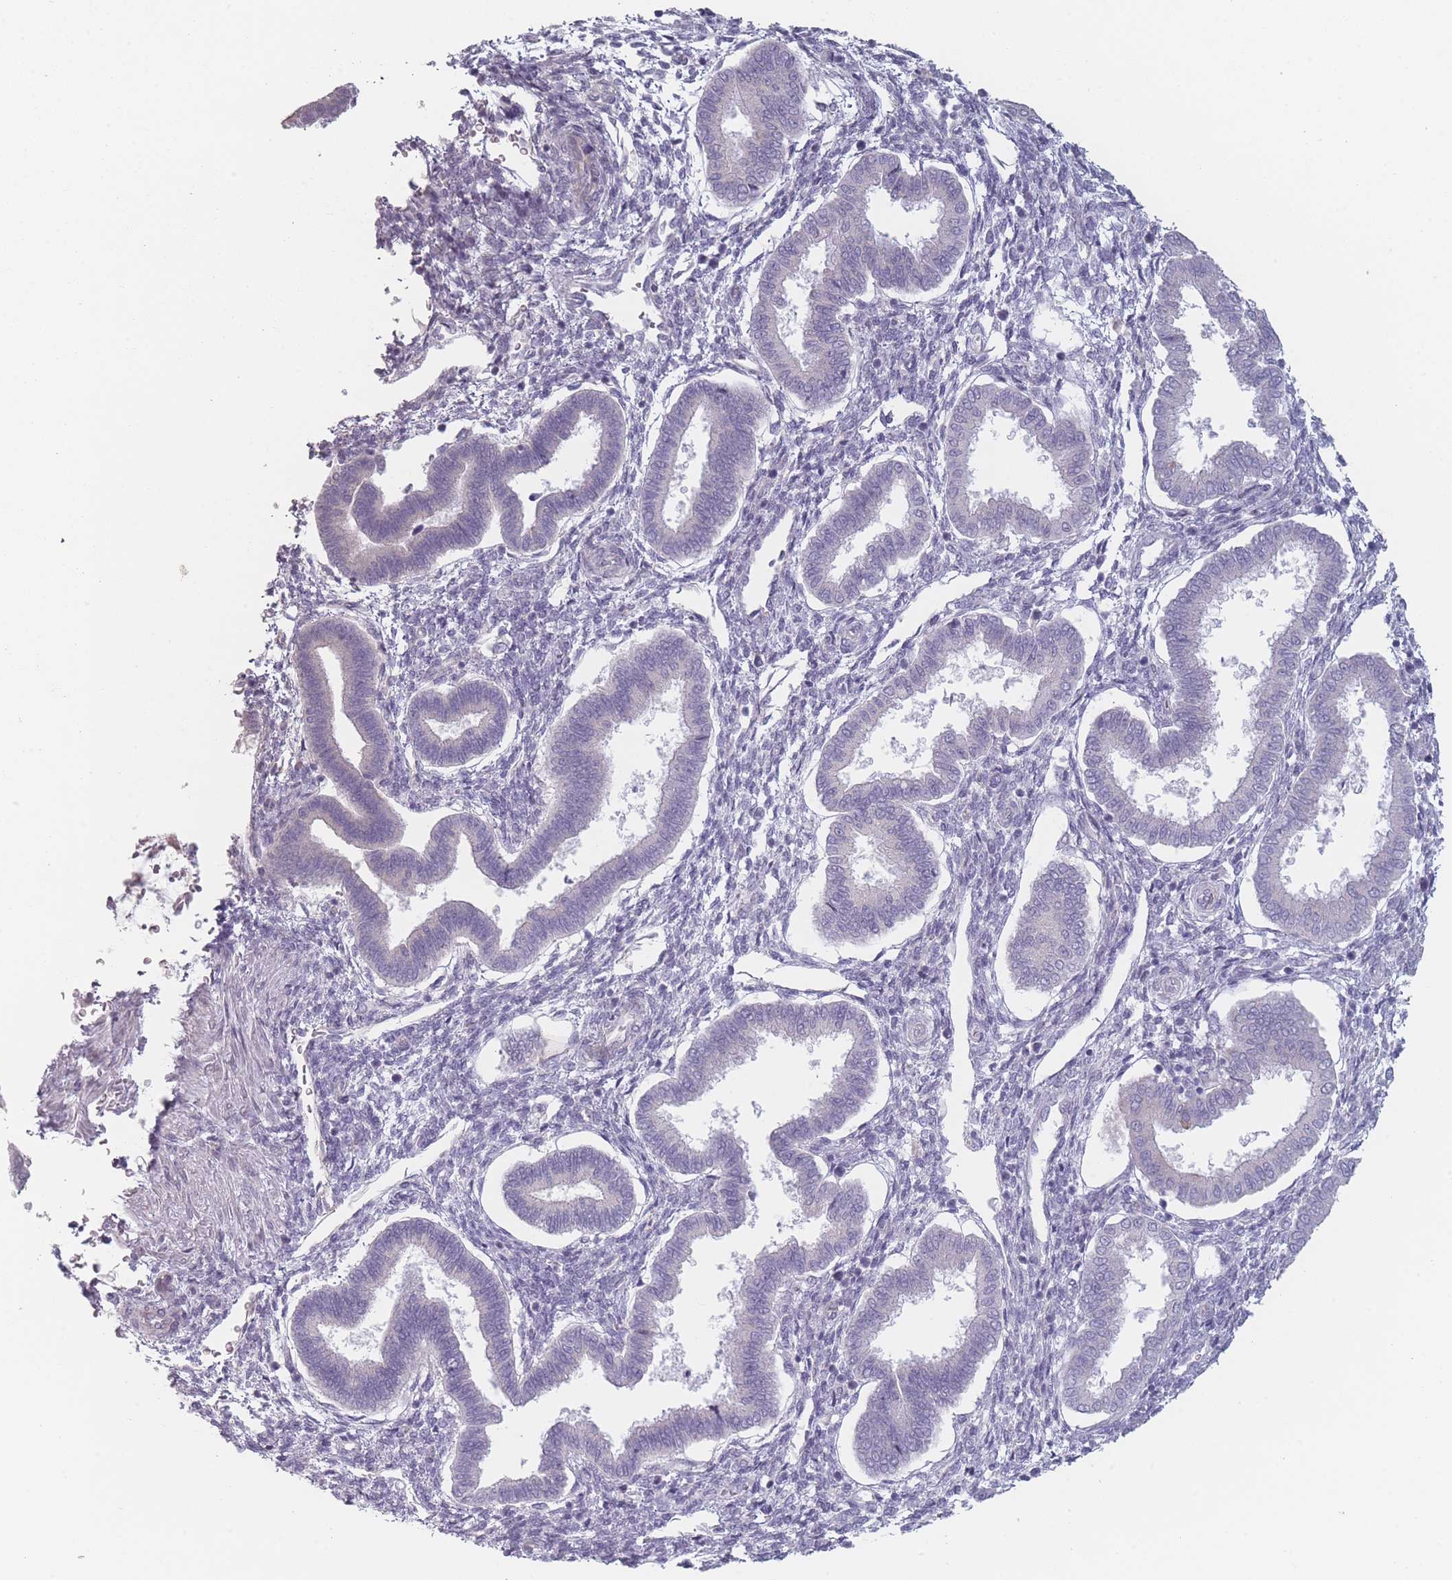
{"staining": {"intensity": "negative", "quantity": "none", "location": "none"}, "tissue": "endometrium", "cell_type": "Cells in endometrial stroma", "image_type": "normal", "snomed": [{"axis": "morphology", "description": "Normal tissue, NOS"}, {"axis": "topography", "description": "Endometrium"}], "caption": "Protein analysis of normal endometrium demonstrates no significant staining in cells in endometrial stroma.", "gene": "RASL10B", "patient": {"sex": "female", "age": 24}}